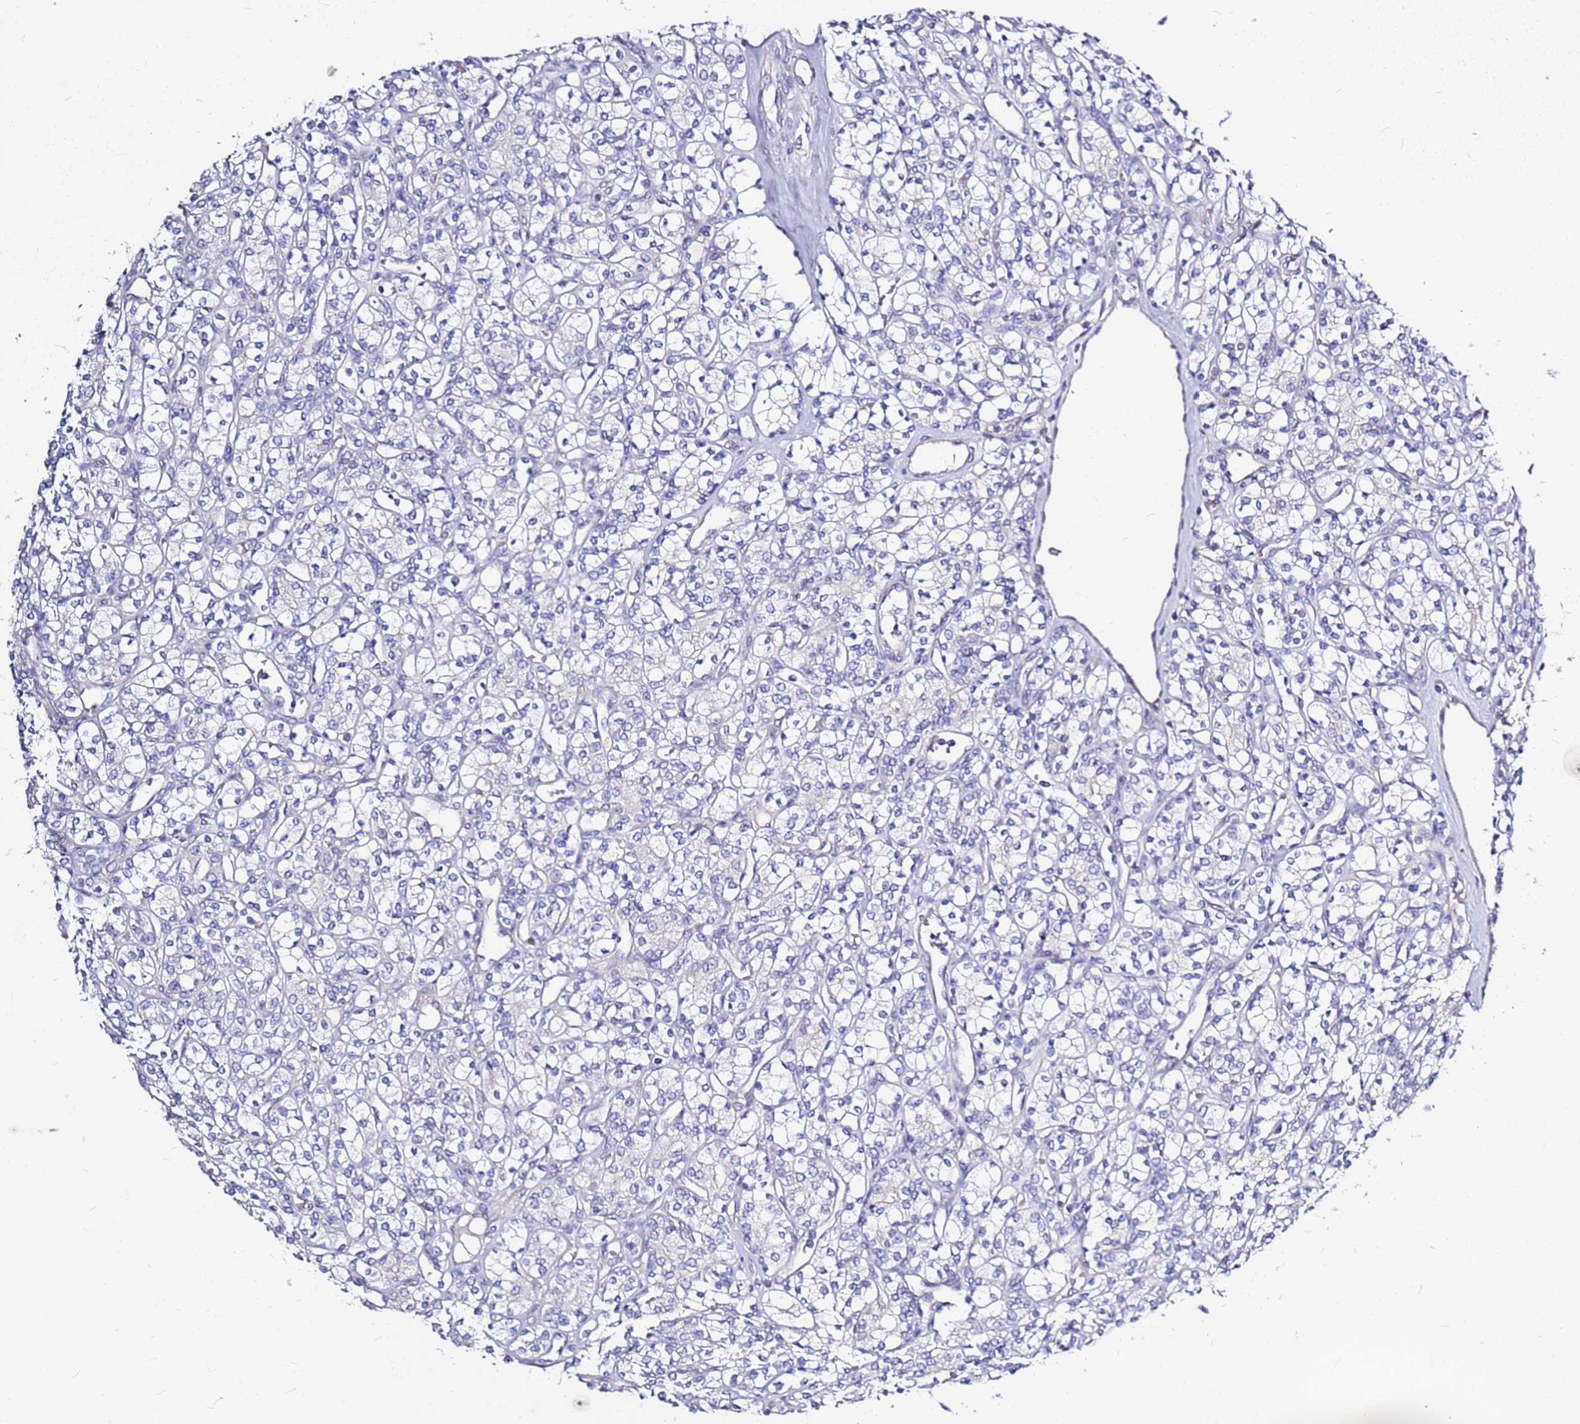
{"staining": {"intensity": "negative", "quantity": "none", "location": "none"}, "tissue": "renal cancer", "cell_type": "Tumor cells", "image_type": "cancer", "snomed": [{"axis": "morphology", "description": "Adenocarcinoma, NOS"}, {"axis": "topography", "description": "Kidney"}], "caption": "Tumor cells are negative for protein expression in human renal cancer (adenocarcinoma).", "gene": "CASD1", "patient": {"sex": "male", "age": 77}}